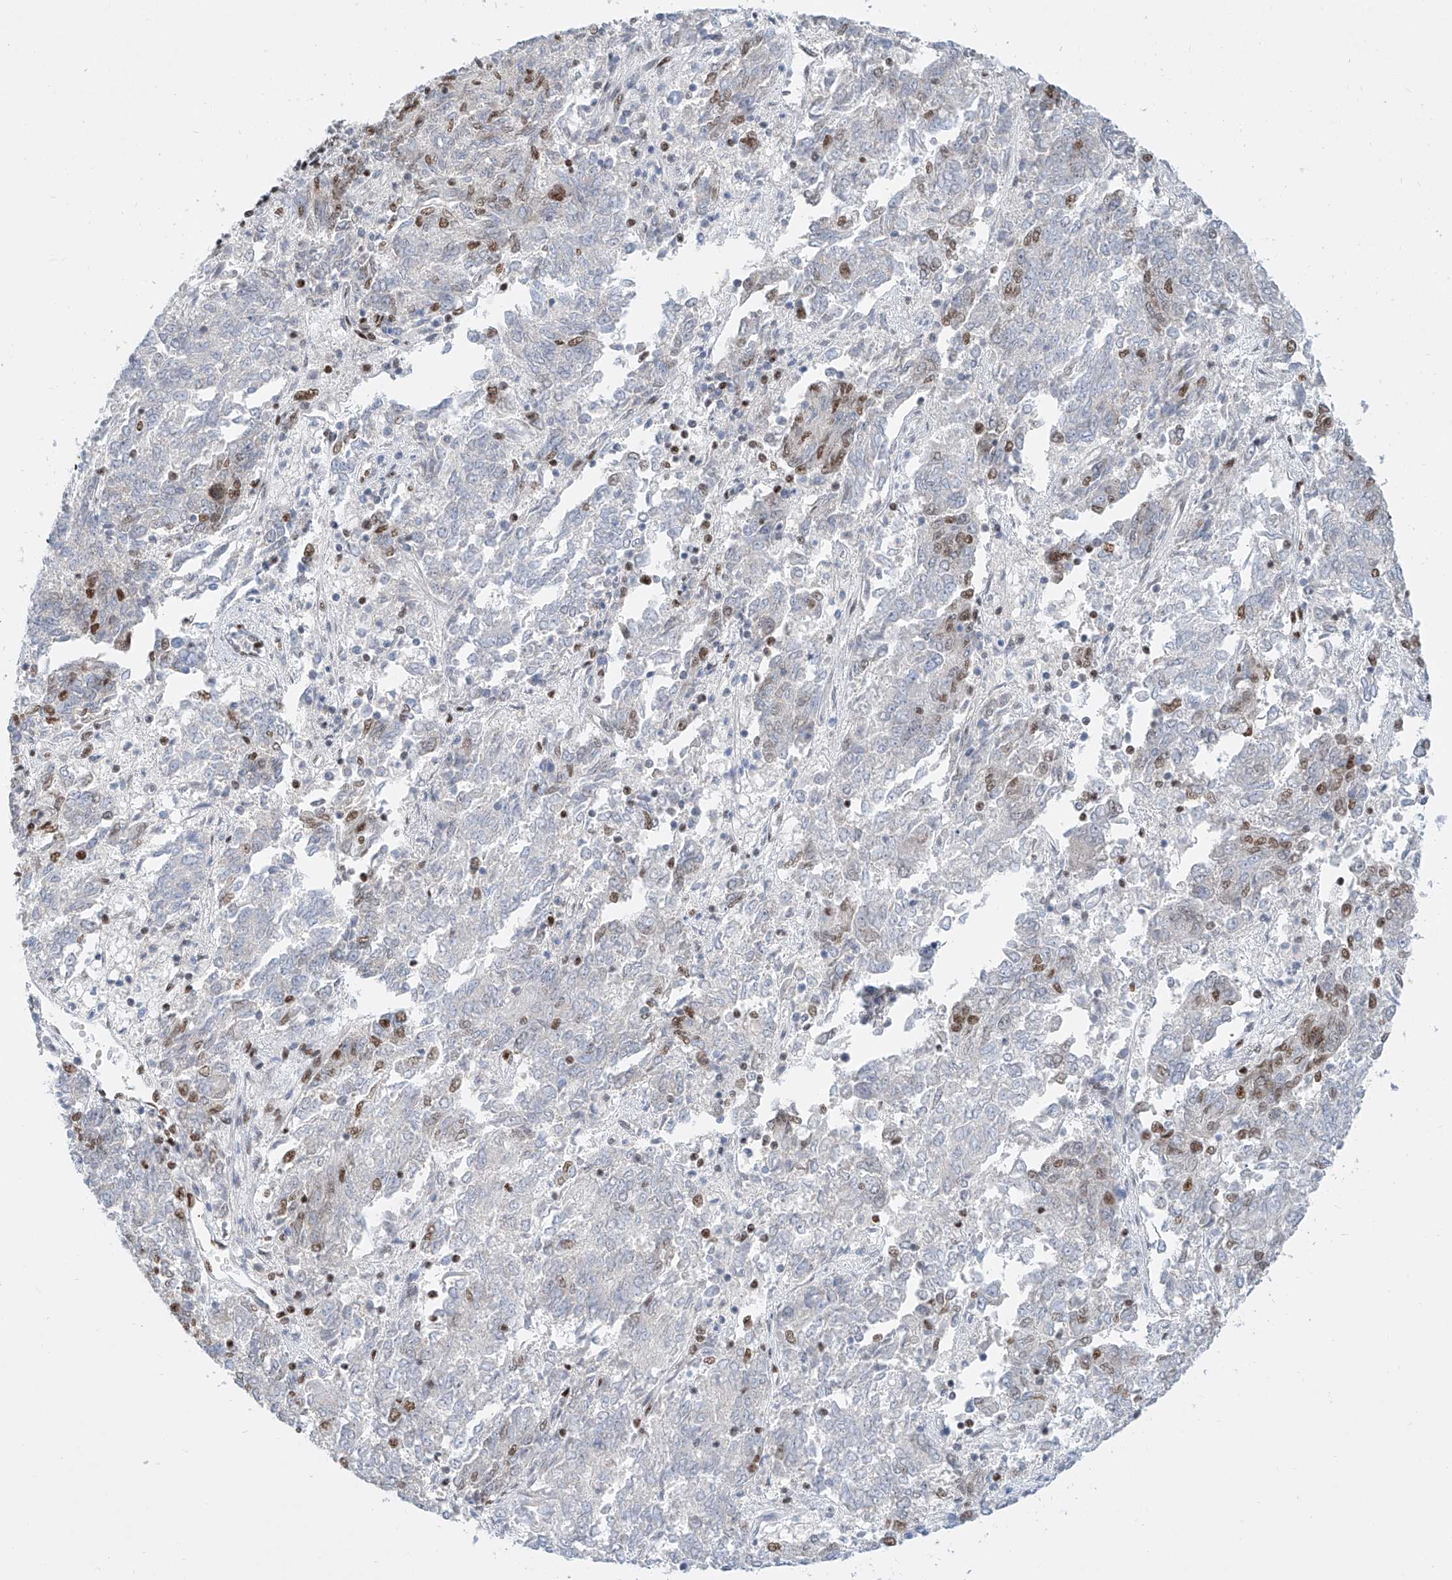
{"staining": {"intensity": "moderate", "quantity": "<25%", "location": "nuclear"}, "tissue": "endometrial cancer", "cell_type": "Tumor cells", "image_type": "cancer", "snomed": [{"axis": "morphology", "description": "Adenocarcinoma, NOS"}, {"axis": "topography", "description": "Endometrium"}], "caption": "This is a histology image of immunohistochemistry (IHC) staining of adenocarcinoma (endometrial), which shows moderate positivity in the nuclear of tumor cells.", "gene": "TAF4", "patient": {"sex": "female", "age": 80}}